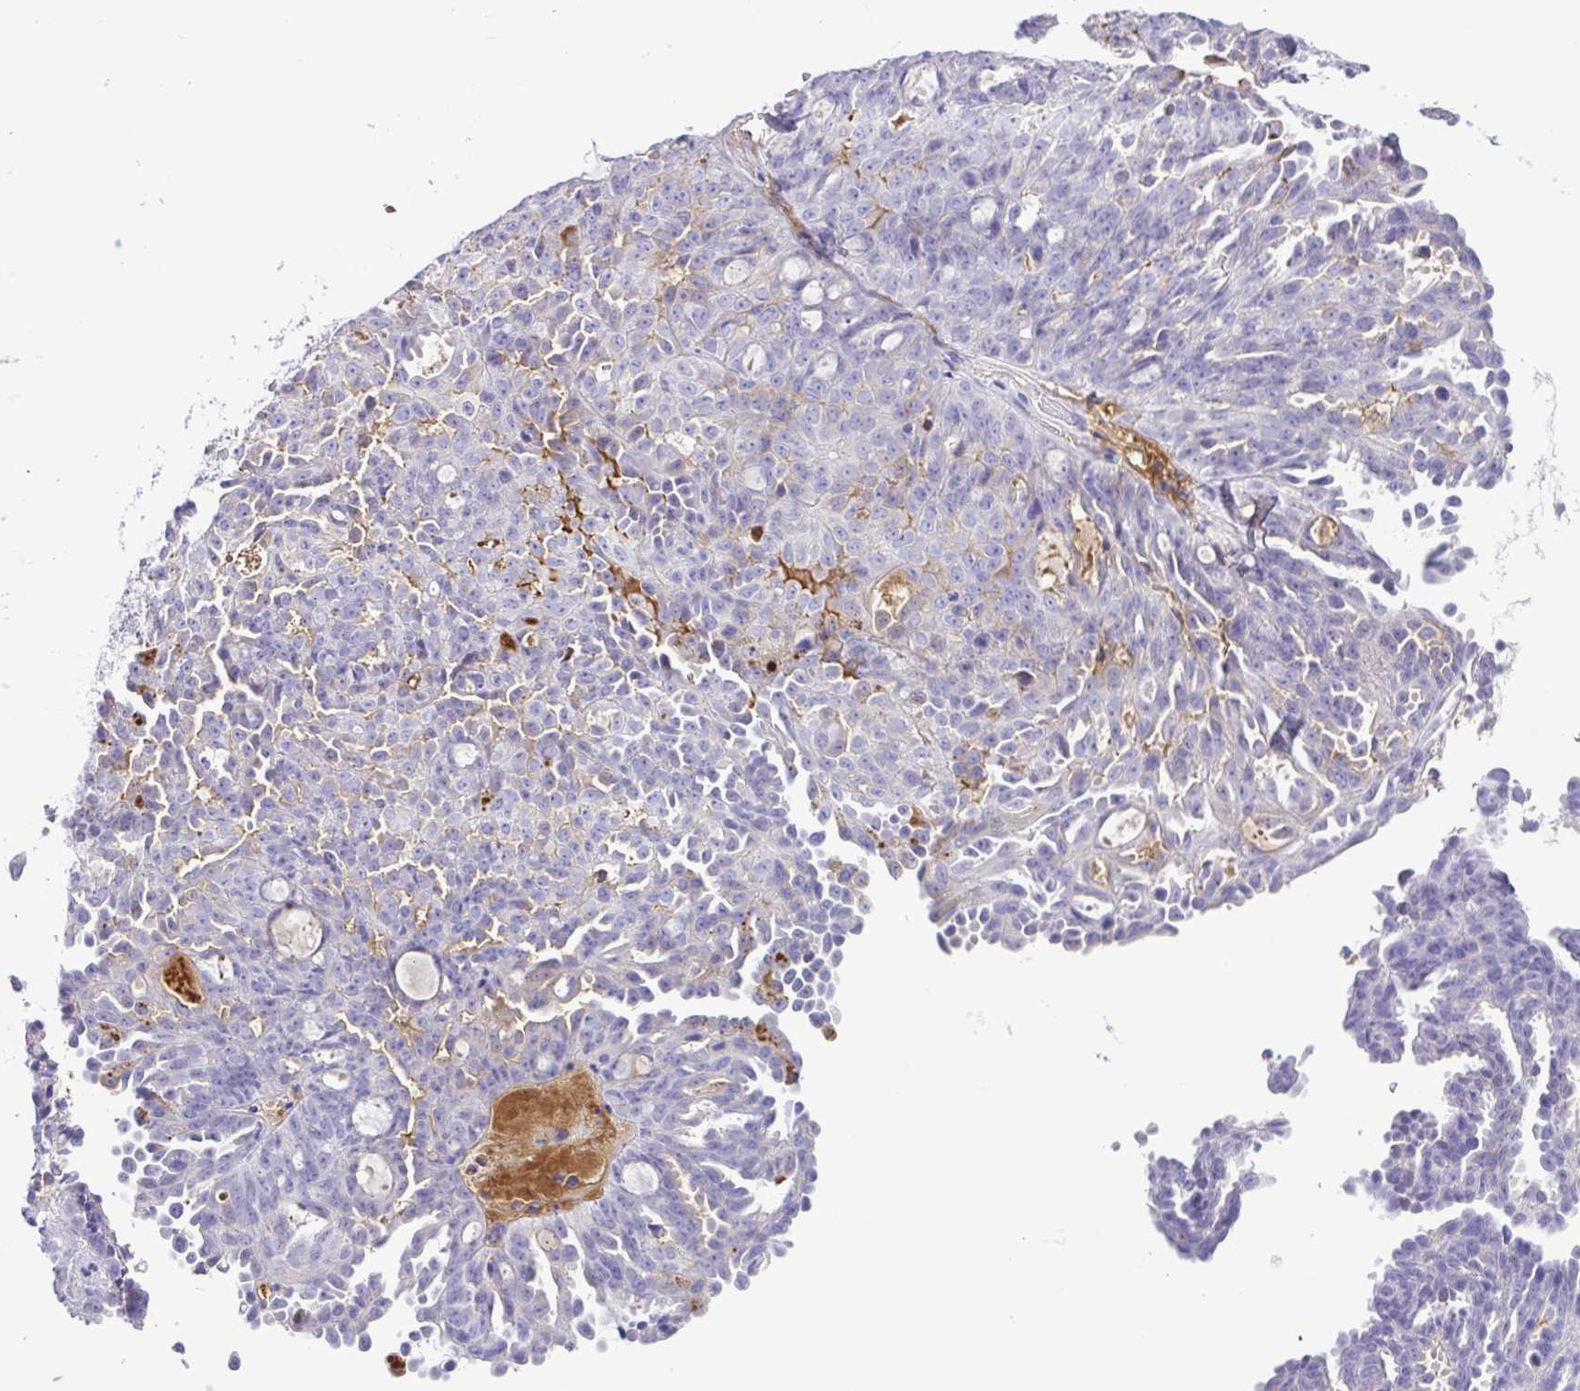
{"staining": {"intensity": "negative", "quantity": "none", "location": "none"}, "tissue": "ovarian cancer", "cell_type": "Tumor cells", "image_type": "cancer", "snomed": [{"axis": "morphology", "description": "Cystadenocarcinoma, serous, NOS"}, {"axis": "topography", "description": "Ovary"}], "caption": "An immunohistochemistry photomicrograph of ovarian cancer (serous cystadenocarcinoma) is shown. There is no staining in tumor cells of ovarian cancer (serous cystadenocarcinoma).", "gene": "IGFL1", "patient": {"sex": "female", "age": 71}}